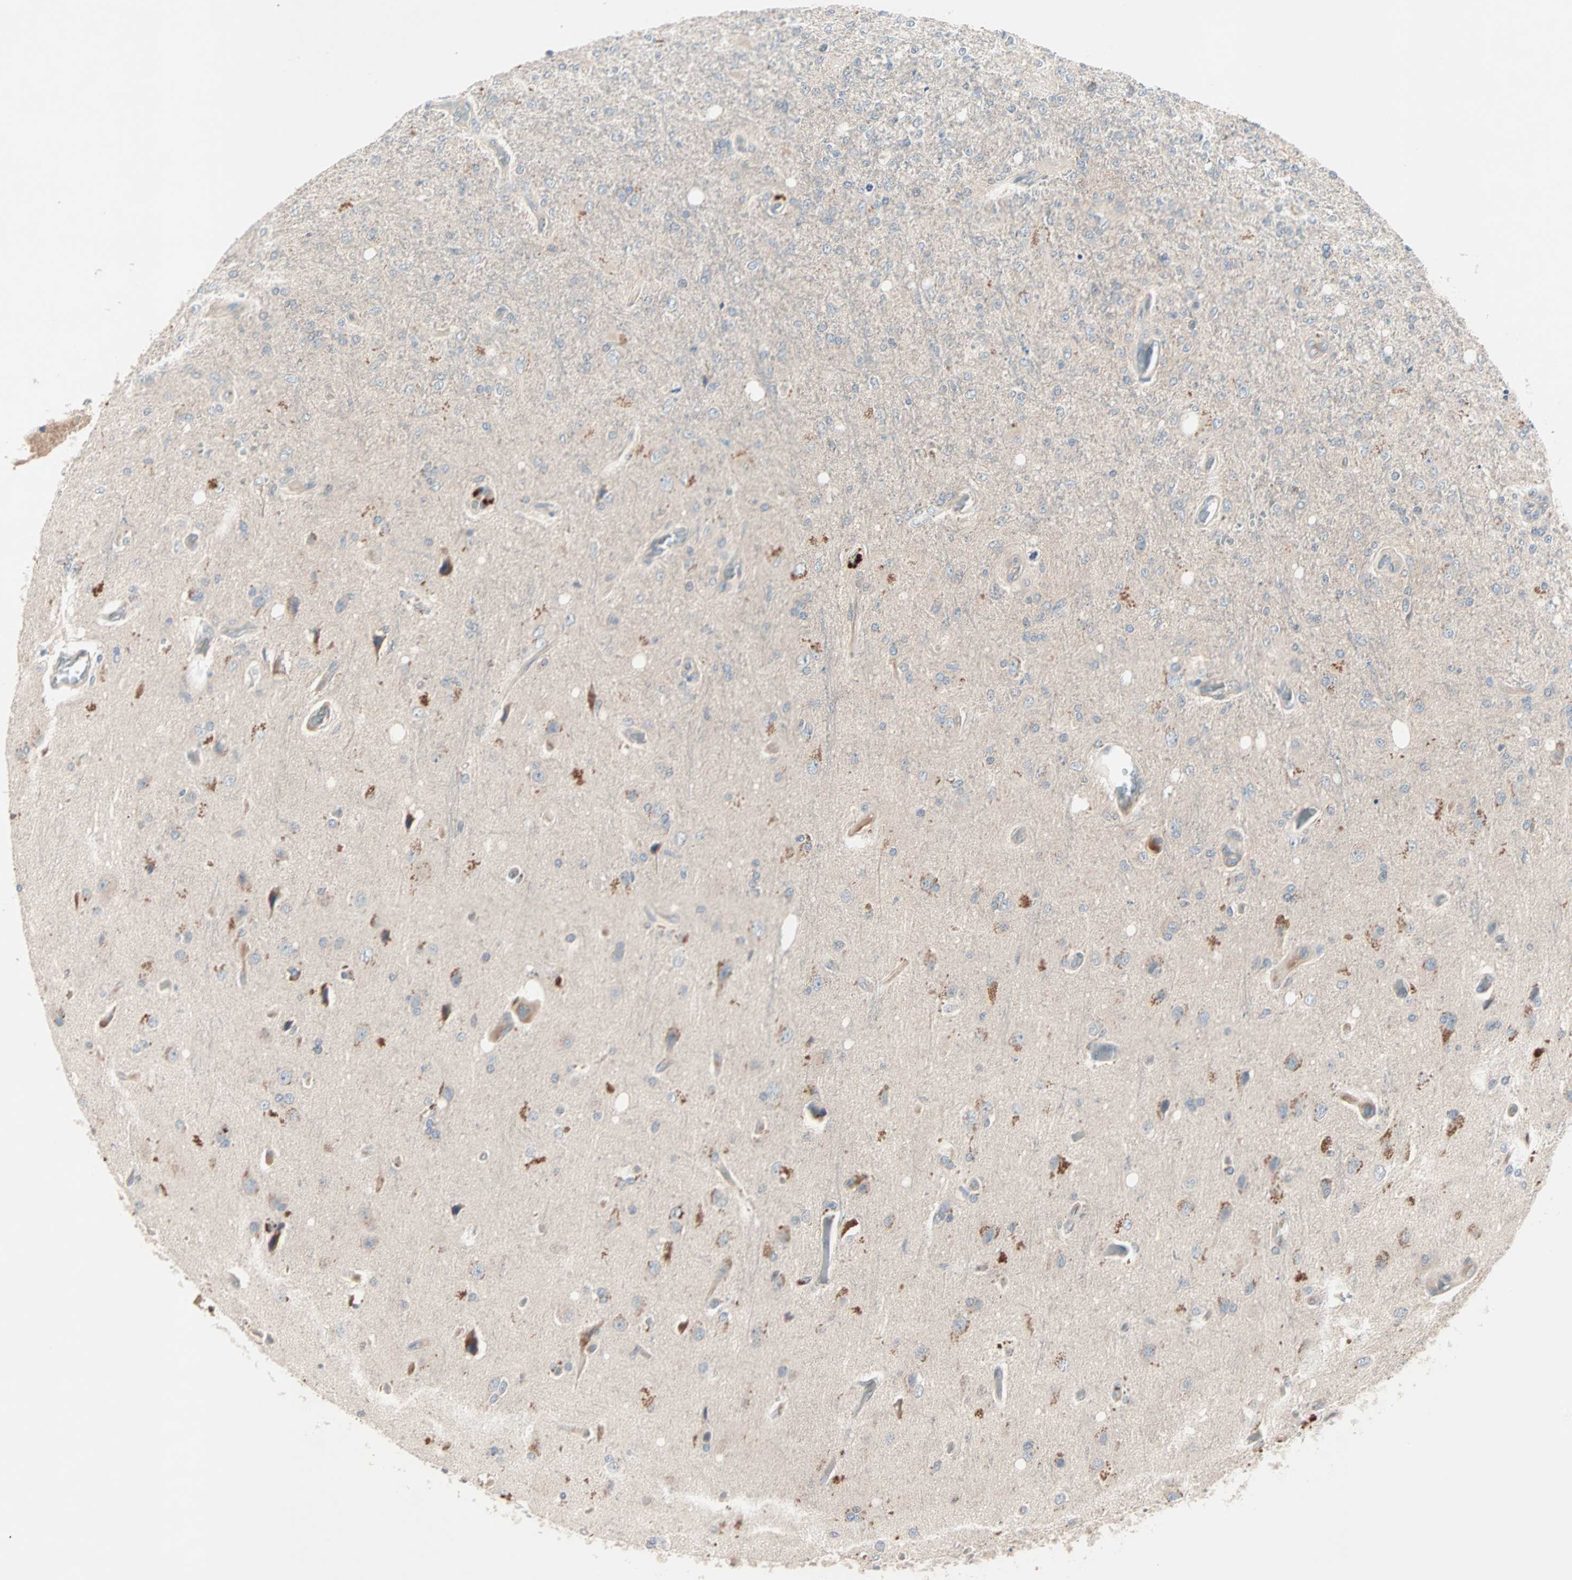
{"staining": {"intensity": "negative", "quantity": "none", "location": "none"}, "tissue": "glioma", "cell_type": "Tumor cells", "image_type": "cancer", "snomed": [{"axis": "morphology", "description": "Normal tissue, NOS"}, {"axis": "morphology", "description": "Glioma, malignant, High grade"}, {"axis": "topography", "description": "Cerebral cortex"}], "caption": "Image shows no significant protein staining in tumor cells of high-grade glioma (malignant).", "gene": "CAD", "patient": {"sex": "male", "age": 77}}